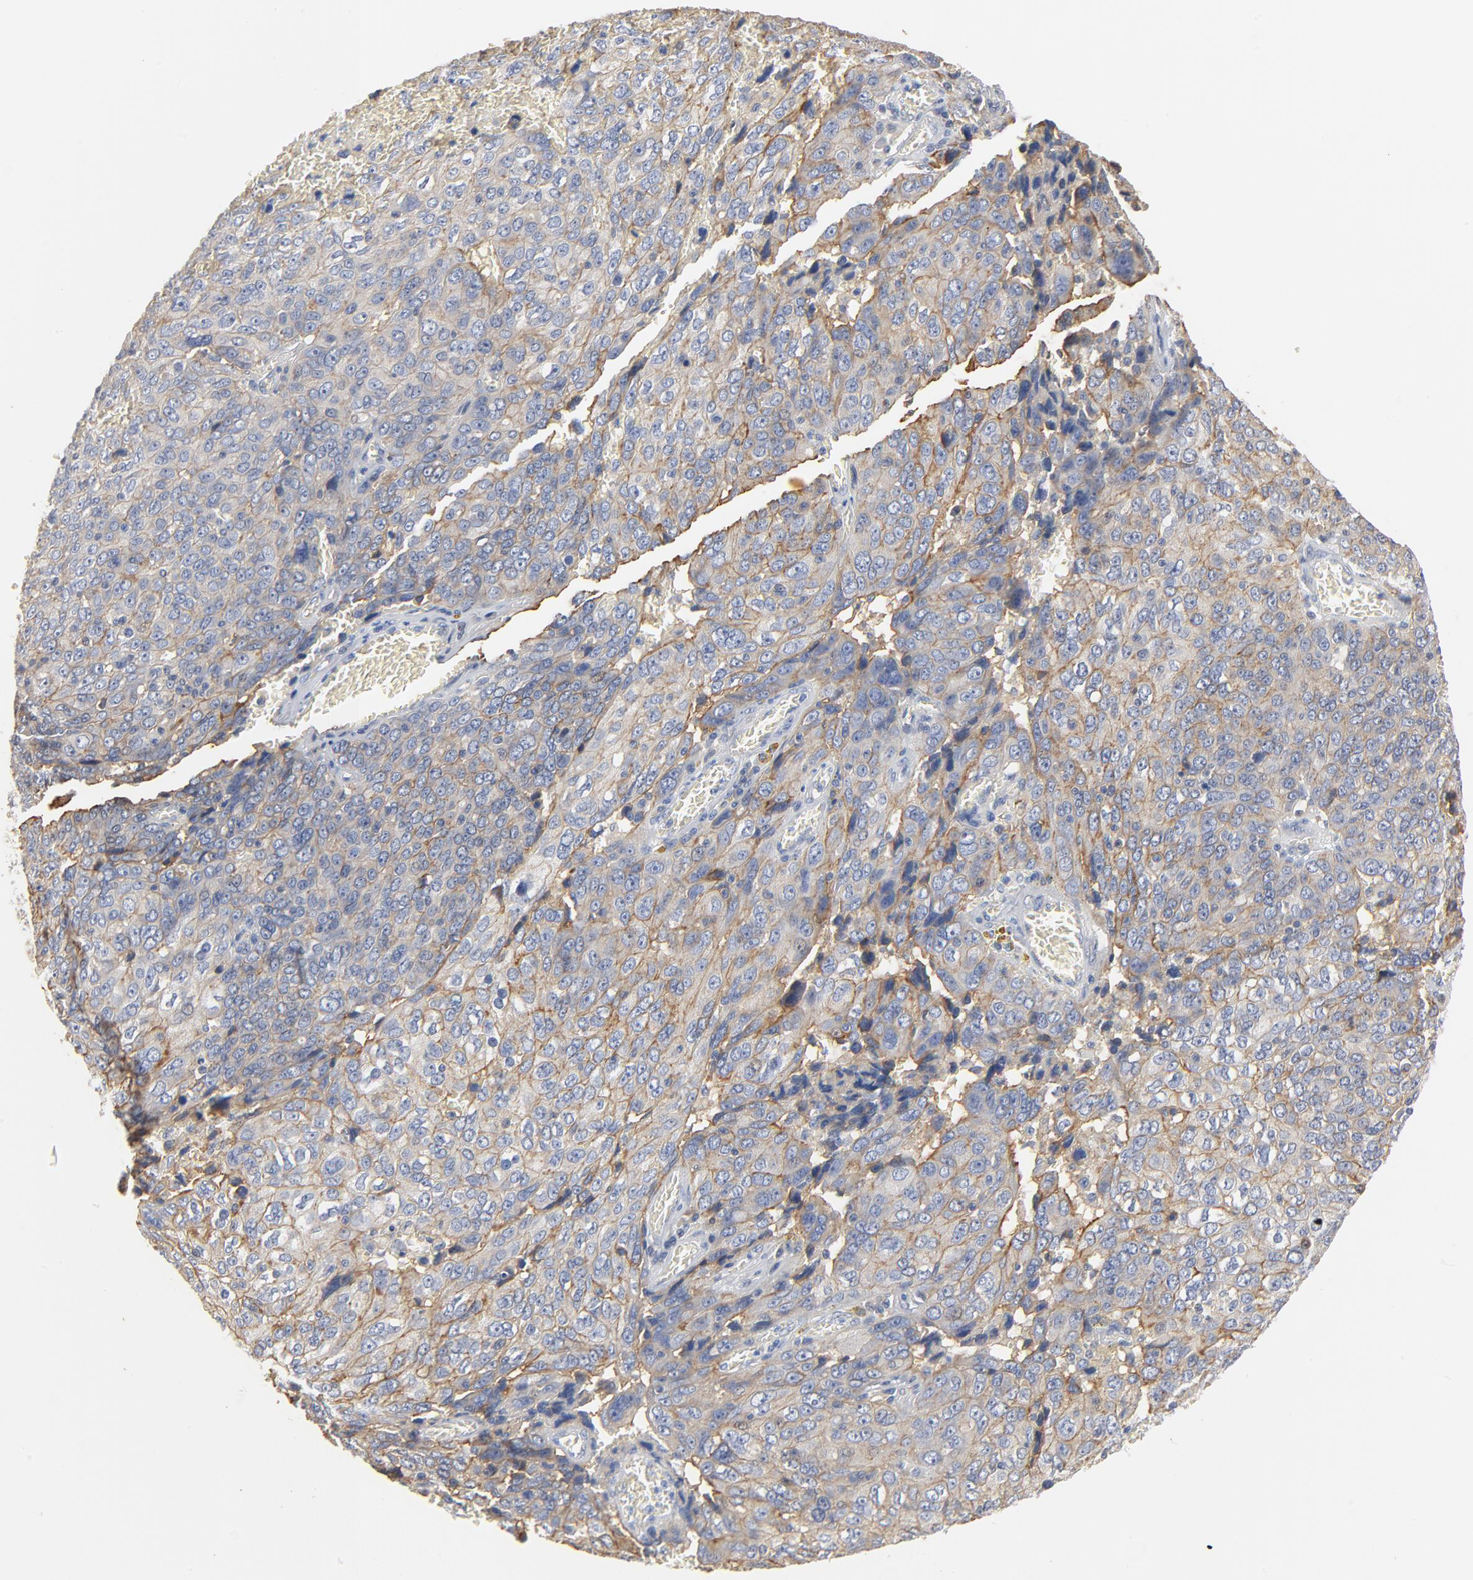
{"staining": {"intensity": "weak", "quantity": ">75%", "location": "cytoplasmic/membranous"}, "tissue": "ovarian cancer", "cell_type": "Tumor cells", "image_type": "cancer", "snomed": [{"axis": "morphology", "description": "Carcinoma, endometroid"}, {"axis": "topography", "description": "Ovary"}], "caption": "IHC of ovarian cancer shows low levels of weak cytoplasmic/membranous expression in about >75% of tumor cells. The staining is performed using DAB (3,3'-diaminobenzidine) brown chromogen to label protein expression. The nuclei are counter-stained blue using hematoxylin.", "gene": "EPCAM", "patient": {"sex": "female", "age": 75}}